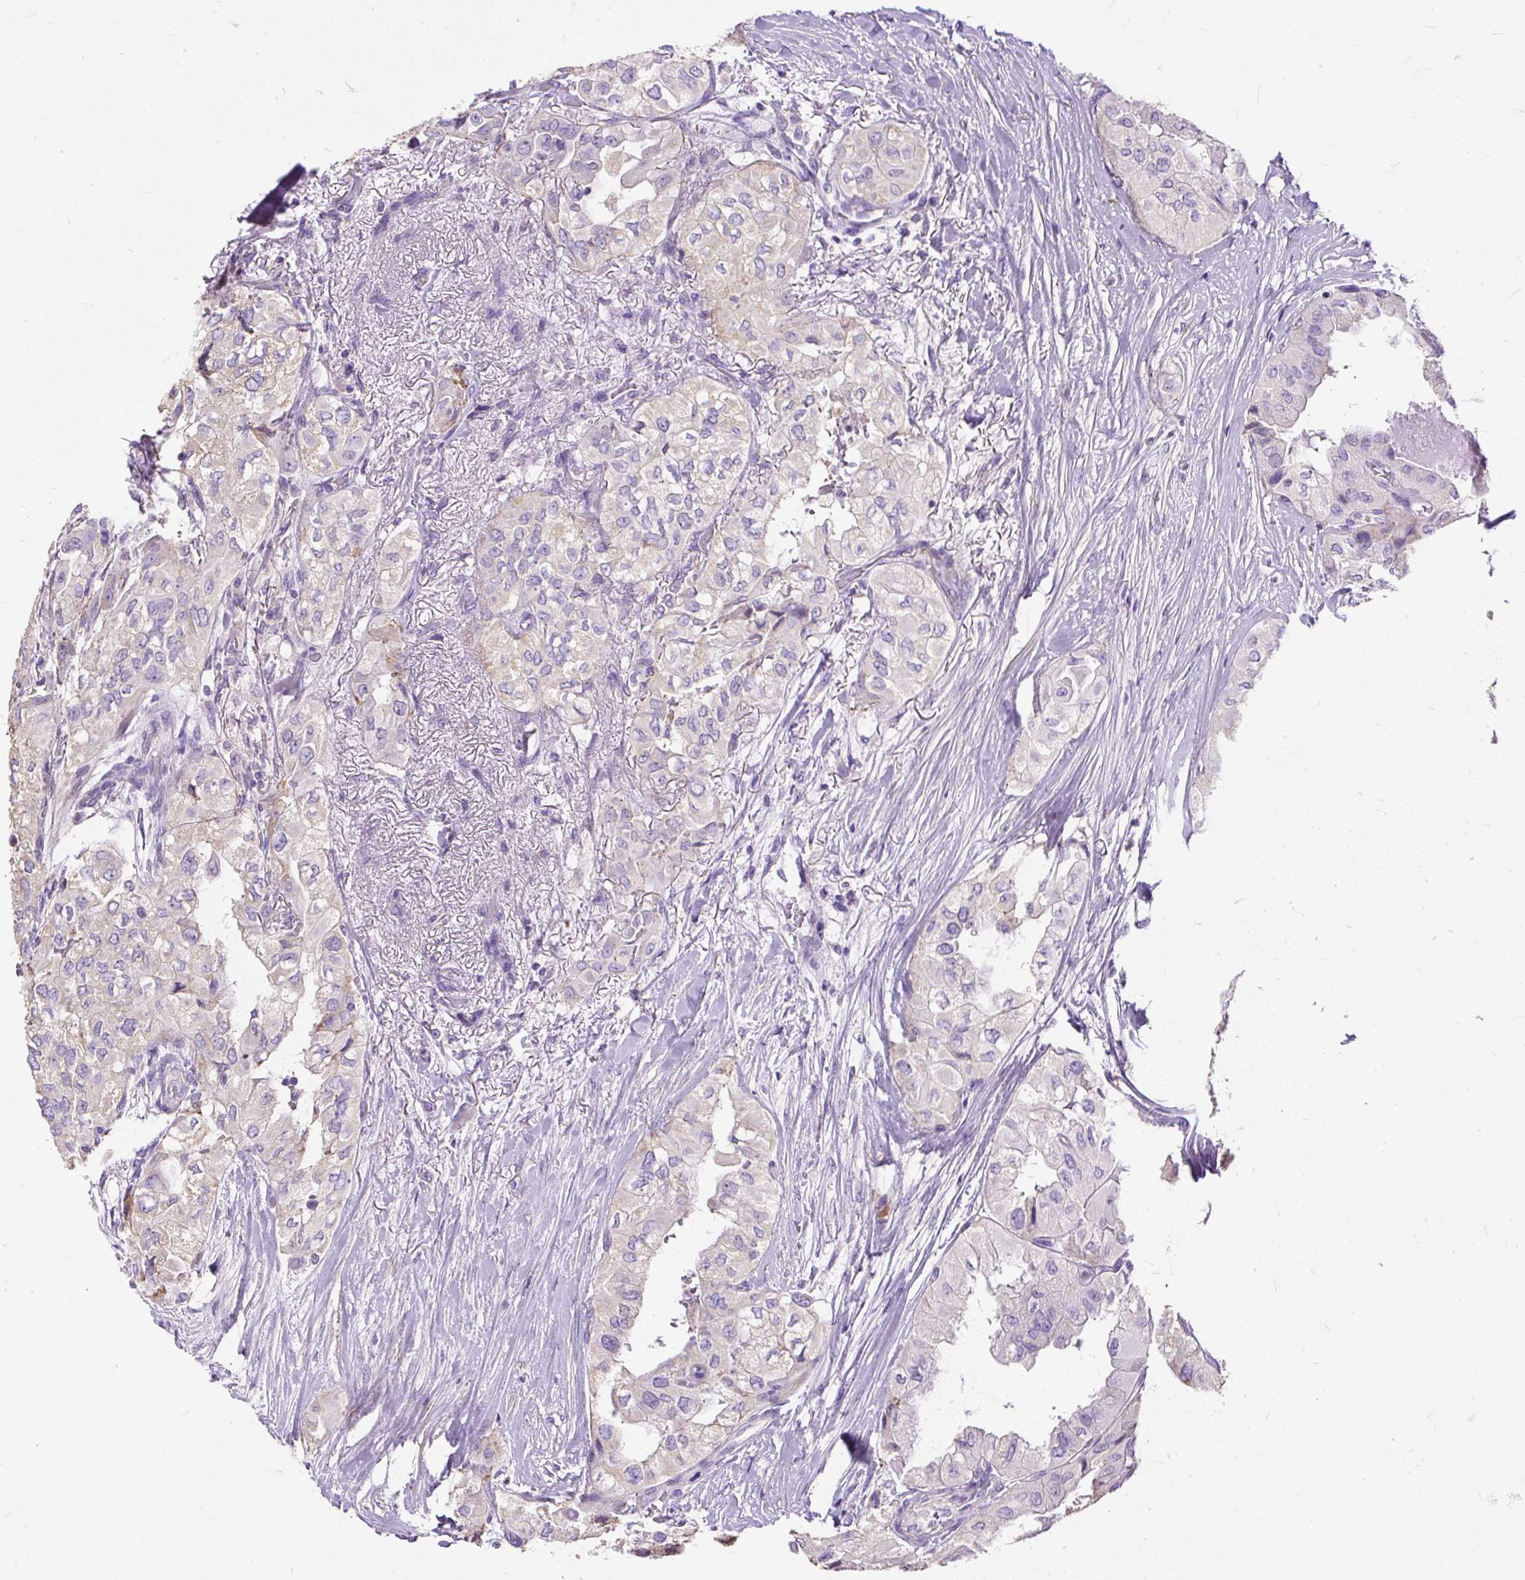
{"staining": {"intensity": "weak", "quantity": "<25%", "location": "cytoplasmic/membranous"}, "tissue": "thyroid cancer", "cell_type": "Tumor cells", "image_type": "cancer", "snomed": [{"axis": "morphology", "description": "Papillary adenocarcinoma, NOS"}, {"axis": "topography", "description": "Thyroid gland"}], "caption": "This is an immunohistochemistry (IHC) histopathology image of human papillary adenocarcinoma (thyroid). There is no expression in tumor cells.", "gene": "GBX1", "patient": {"sex": "female", "age": 59}}